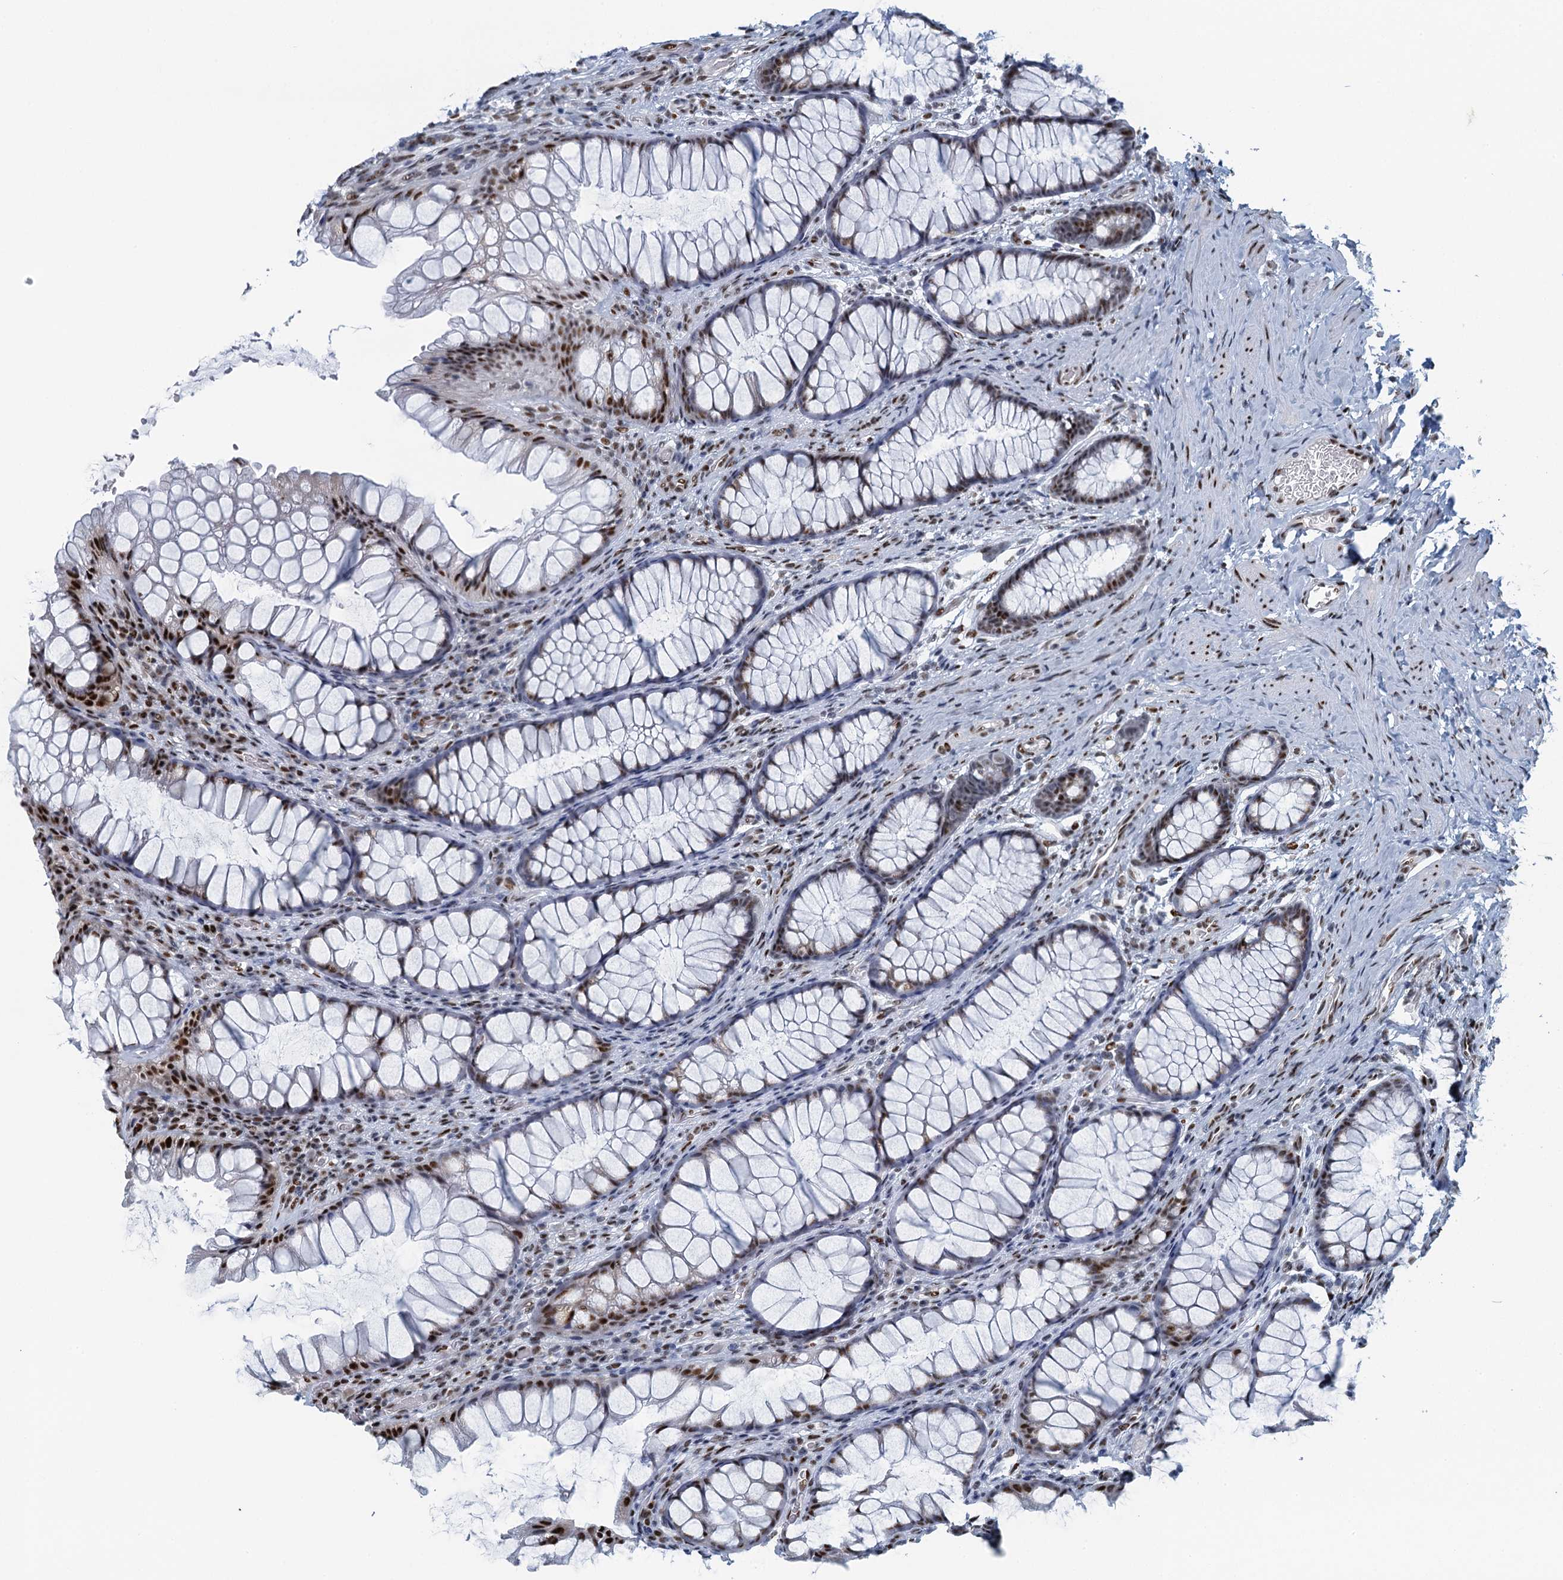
{"staining": {"intensity": "strong", "quantity": ">75%", "location": "nuclear"}, "tissue": "colon", "cell_type": "Endothelial cells", "image_type": "normal", "snomed": [{"axis": "morphology", "description": "Normal tissue, NOS"}, {"axis": "topography", "description": "Colon"}], "caption": "A micrograph of human colon stained for a protein demonstrates strong nuclear brown staining in endothelial cells. Using DAB (brown) and hematoxylin (blue) stains, captured at high magnification using brightfield microscopy.", "gene": "TTLL9", "patient": {"sex": "female", "age": 62}}